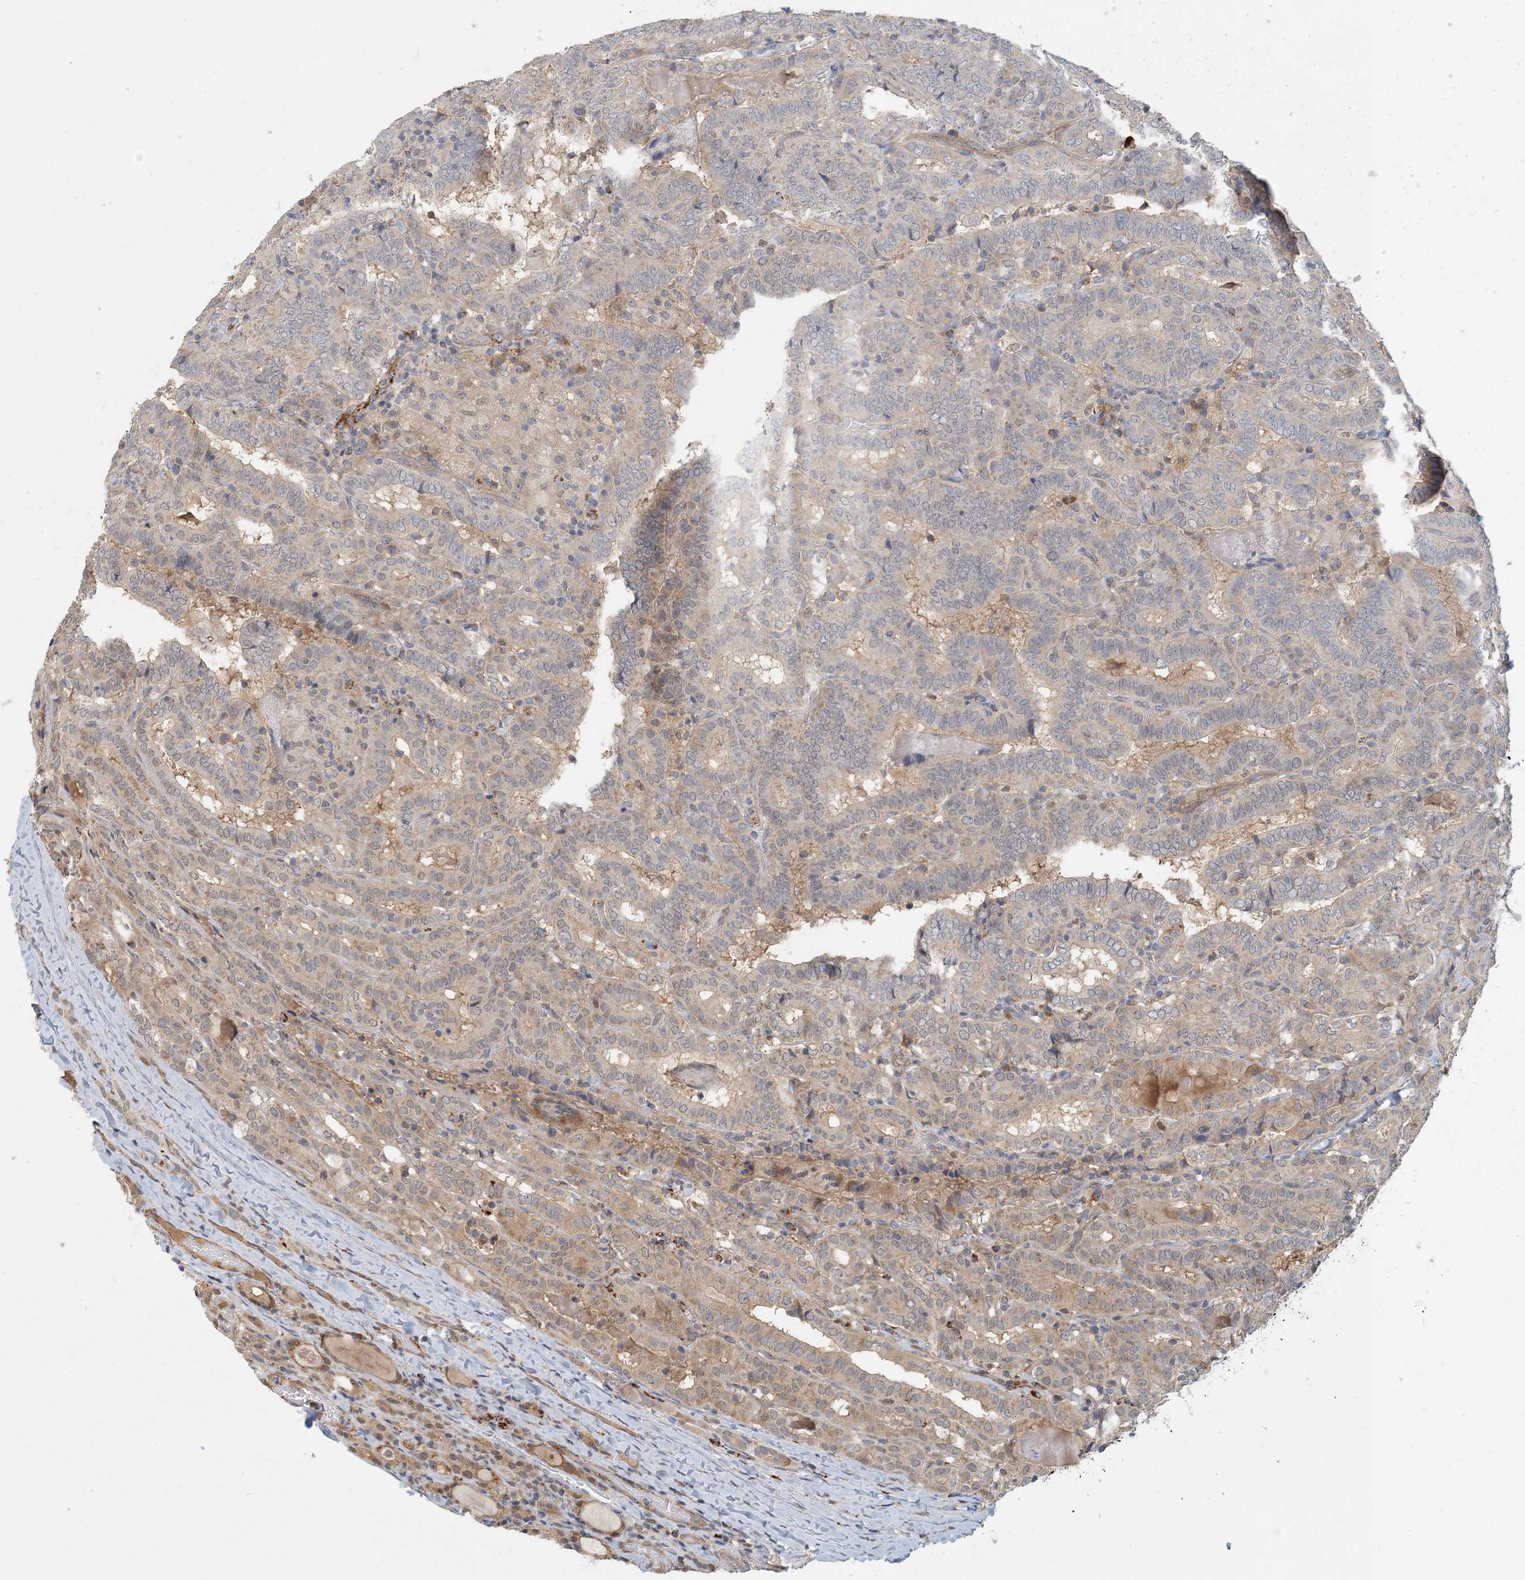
{"staining": {"intensity": "weak", "quantity": "<25%", "location": "cytoplasmic/membranous"}, "tissue": "thyroid cancer", "cell_type": "Tumor cells", "image_type": "cancer", "snomed": [{"axis": "morphology", "description": "Papillary adenocarcinoma, NOS"}, {"axis": "topography", "description": "Thyroid gland"}], "caption": "The immunohistochemistry (IHC) photomicrograph has no significant expression in tumor cells of papillary adenocarcinoma (thyroid) tissue. Brightfield microscopy of immunohistochemistry (IHC) stained with DAB (brown) and hematoxylin (blue), captured at high magnification.", "gene": "ZBTB3", "patient": {"sex": "female", "age": 72}}